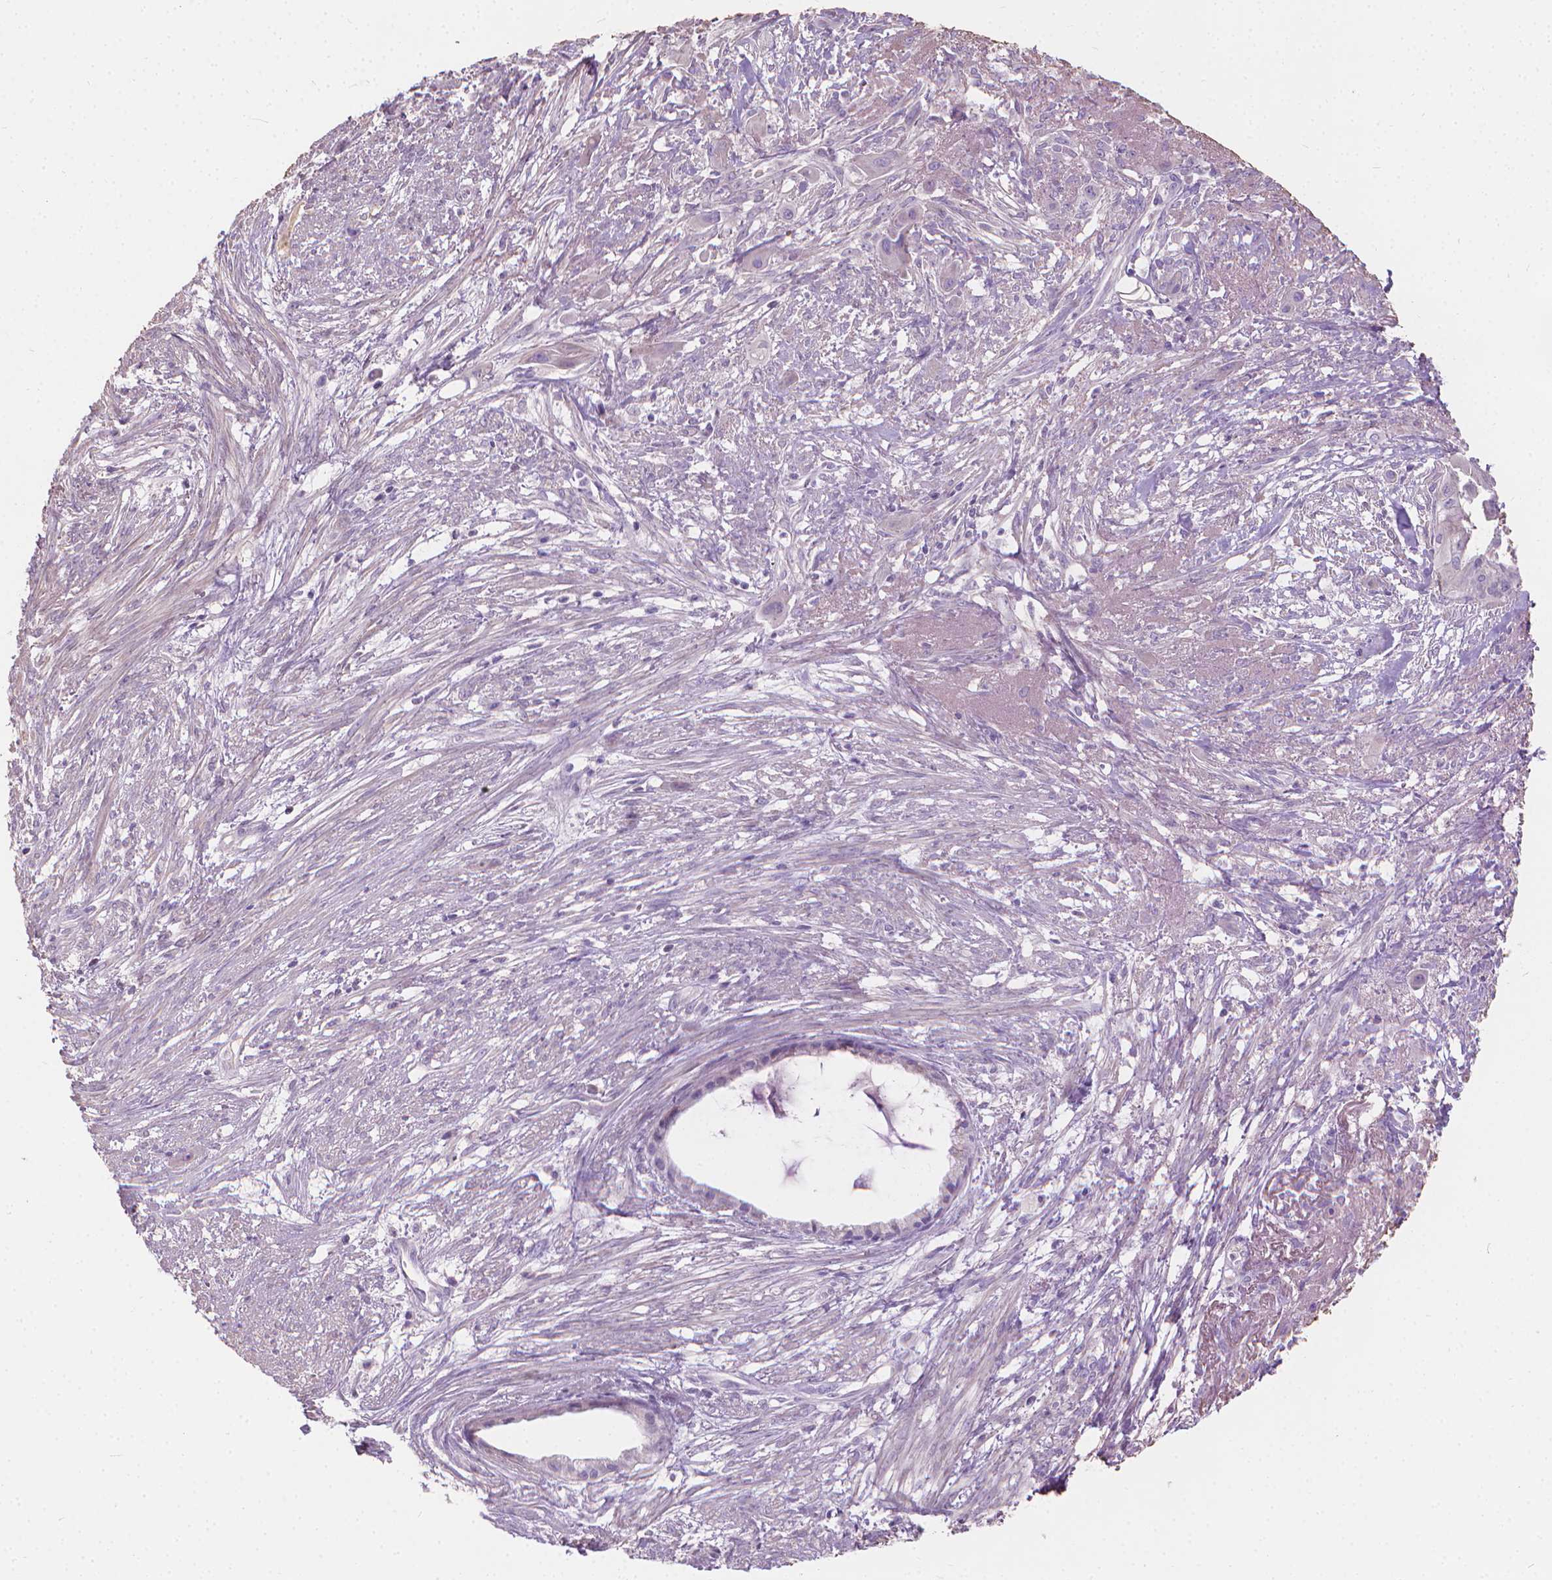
{"staining": {"intensity": "negative", "quantity": "none", "location": "none"}, "tissue": "endometrial cancer", "cell_type": "Tumor cells", "image_type": "cancer", "snomed": [{"axis": "morphology", "description": "Adenocarcinoma, NOS"}, {"axis": "topography", "description": "Endometrium"}], "caption": "A micrograph of human endometrial cancer is negative for staining in tumor cells.", "gene": "CABCOCO1", "patient": {"sex": "female", "age": 86}}